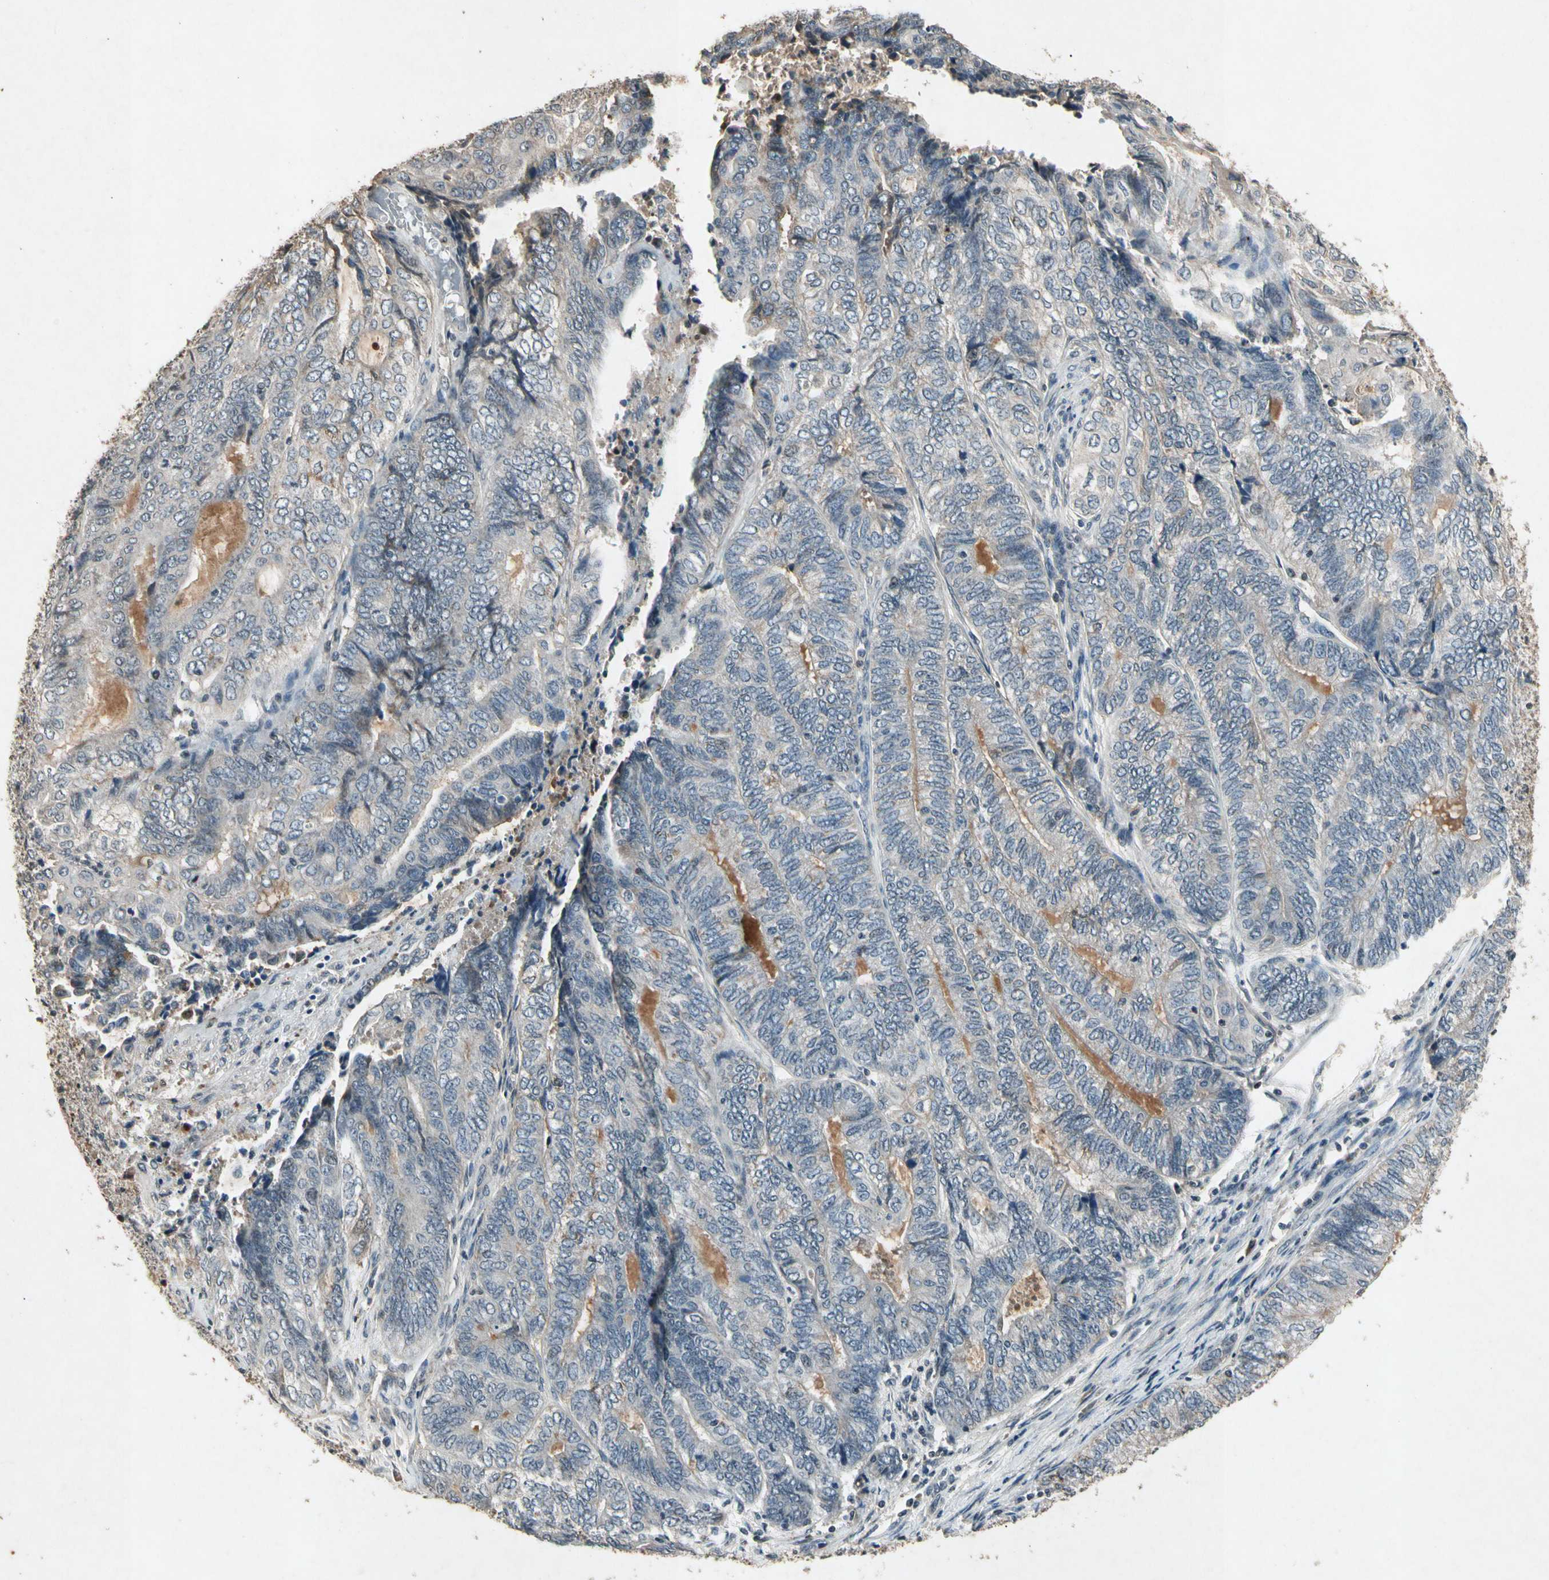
{"staining": {"intensity": "weak", "quantity": "<25%", "location": "cytoplasmic/membranous"}, "tissue": "endometrial cancer", "cell_type": "Tumor cells", "image_type": "cancer", "snomed": [{"axis": "morphology", "description": "Adenocarcinoma, NOS"}, {"axis": "topography", "description": "Uterus"}, {"axis": "topography", "description": "Endometrium"}], "caption": "Immunohistochemistry photomicrograph of neoplastic tissue: human endometrial adenocarcinoma stained with DAB displays no significant protein positivity in tumor cells. (Stains: DAB immunohistochemistry with hematoxylin counter stain, Microscopy: brightfield microscopy at high magnification).", "gene": "CP", "patient": {"sex": "female", "age": 70}}